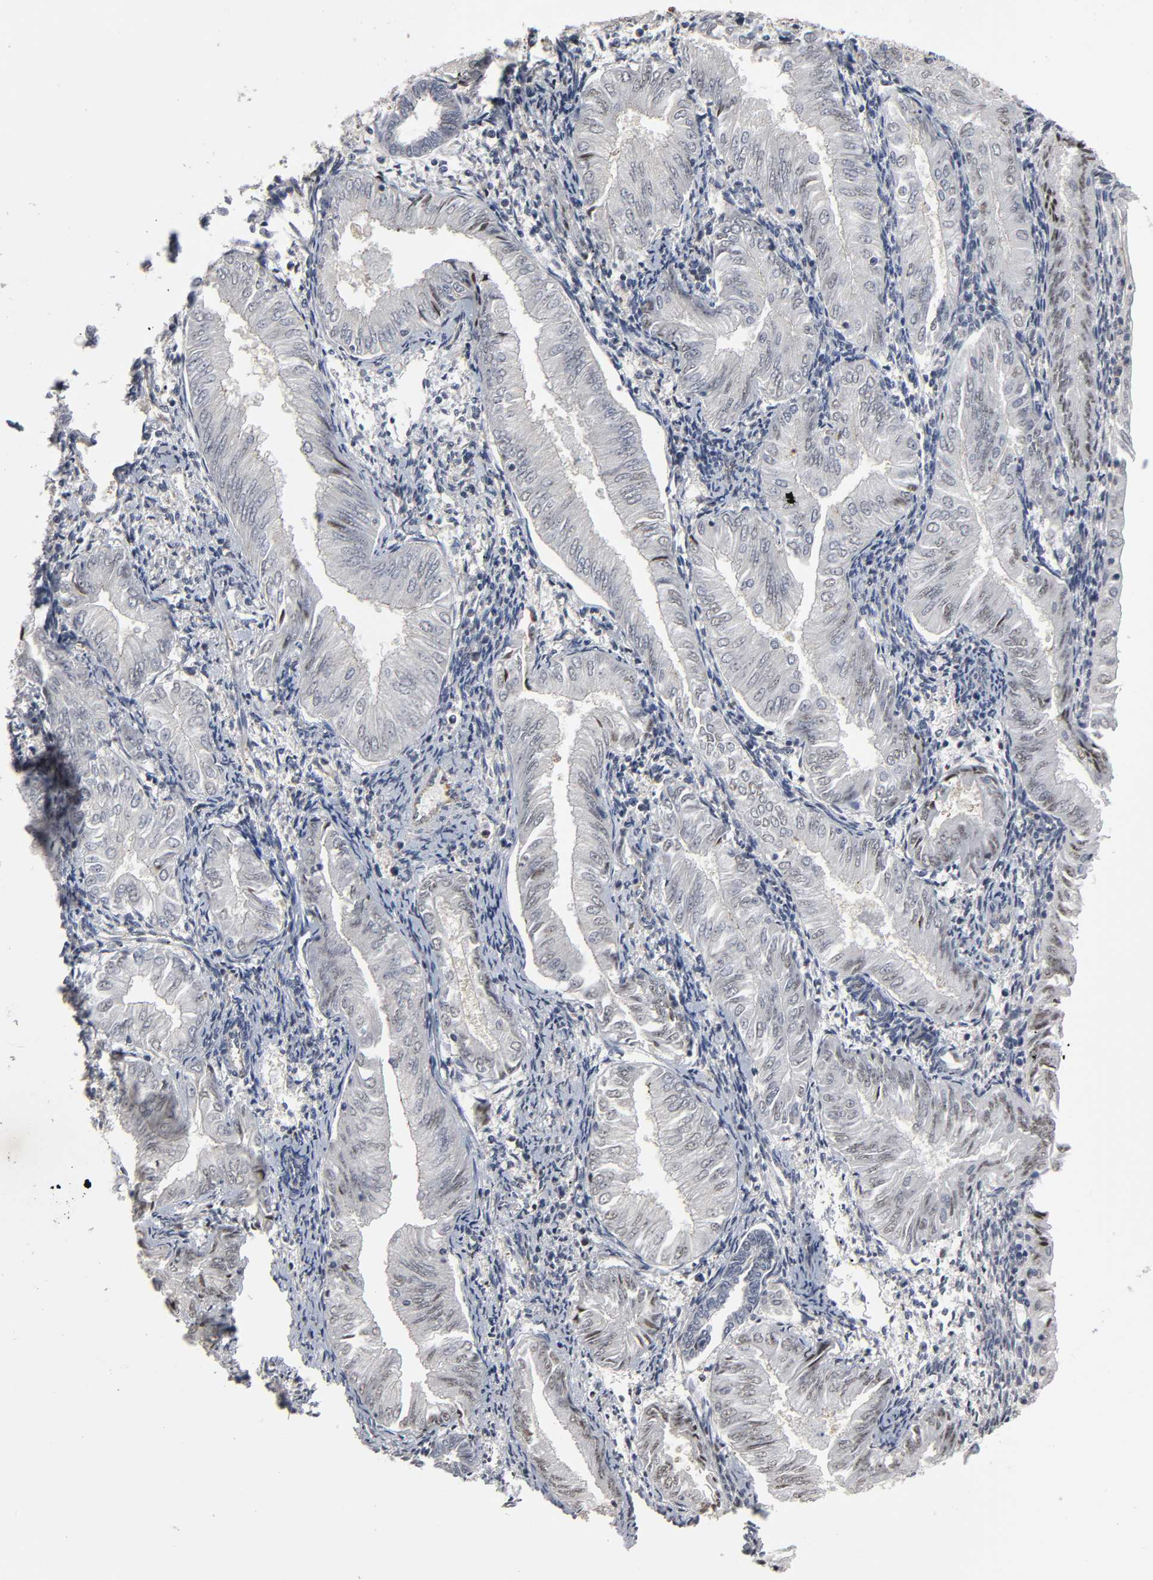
{"staining": {"intensity": "weak", "quantity": "25%-75%", "location": "cytoplasmic/membranous,nuclear"}, "tissue": "endometrial cancer", "cell_type": "Tumor cells", "image_type": "cancer", "snomed": [{"axis": "morphology", "description": "Adenocarcinoma, NOS"}, {"axis": "topography", "description": "Endometrium"}], "caption": "Human endometrial cancer stained for a protein (brown) reveals weak cytoplasmic/membranous and nuclear positive positivity in approximately 25%-75% of tumor cells.", "gene": "SH3GLB1", "patient": {"sex": "female", "age": 53}}